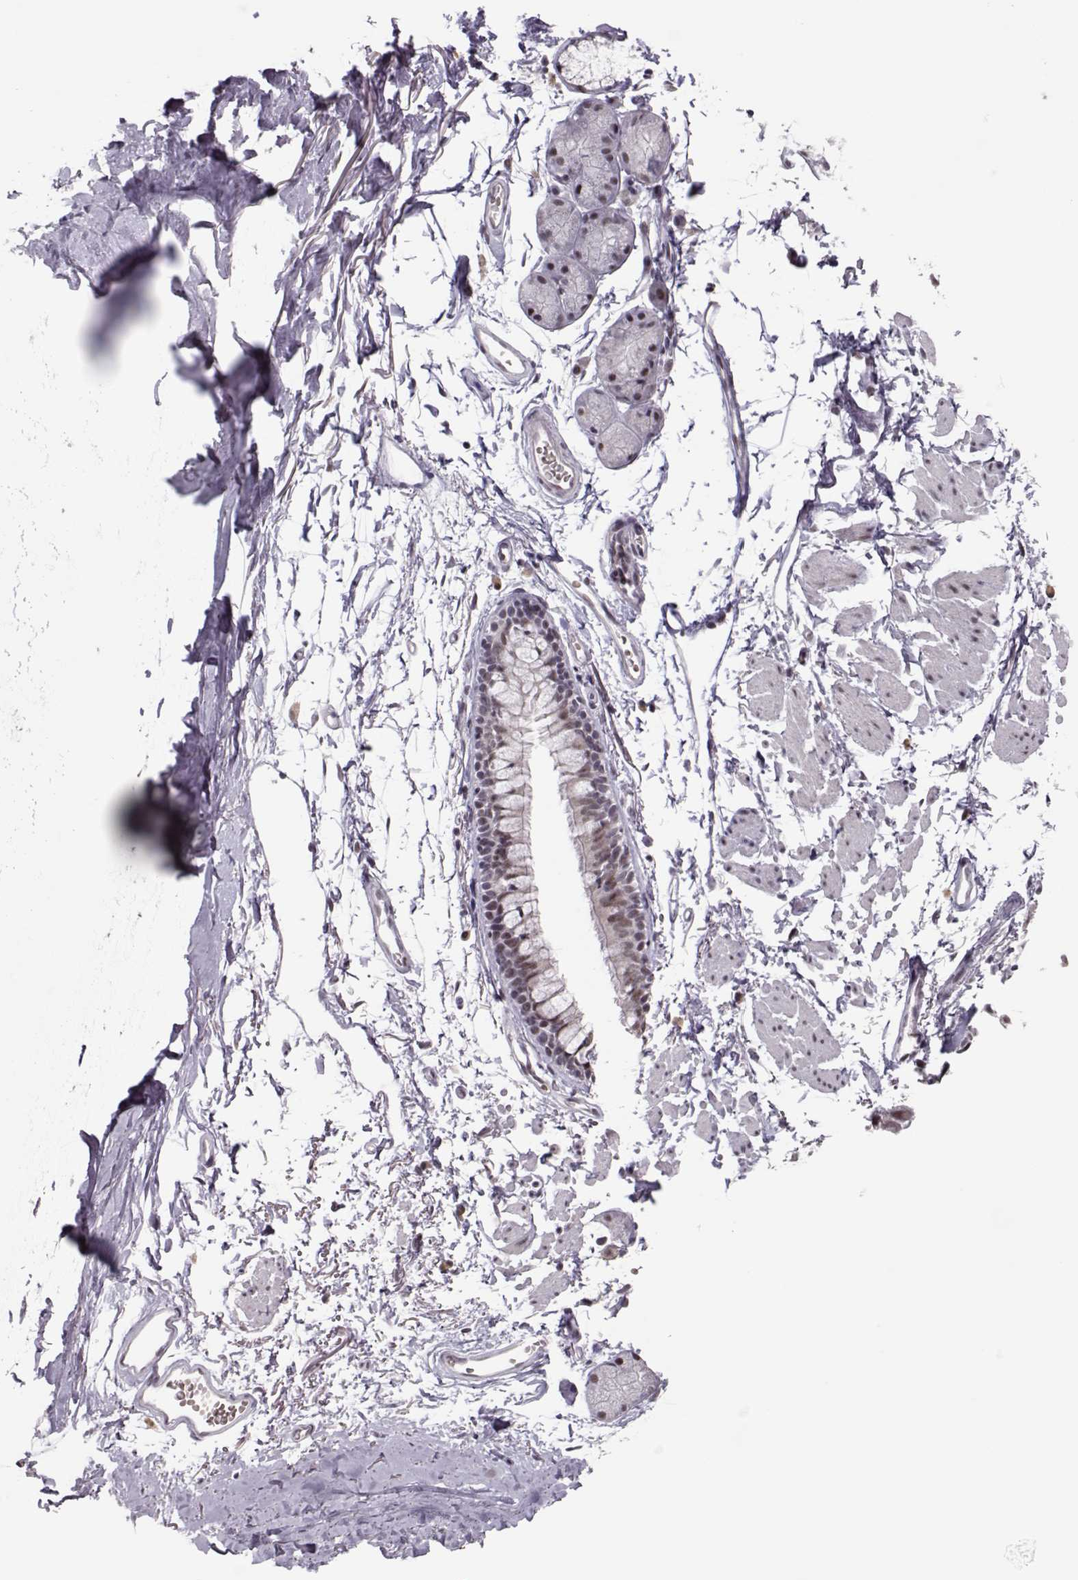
{"staining": {"intensity": "negative", "quantity": "none", "location": "none"}, "tissue": "soft tissue", "cell_type": "Fibroblasts", "image_type": "normal", "snomed": [{"axis": "morphology", "description": "Normal tissue, NOS"}, {"axis": "topography", "description": "Cartilage tissue"}, {"axis": "topography", "description": "Bronchus"}], "caption": "The immunohistochemistry (IHC) photomicrograph has no significant positivity in fibroblasts of soft tissue.", "gene": "LIN28A", "patient": {"sex": "female", "age": 79}}